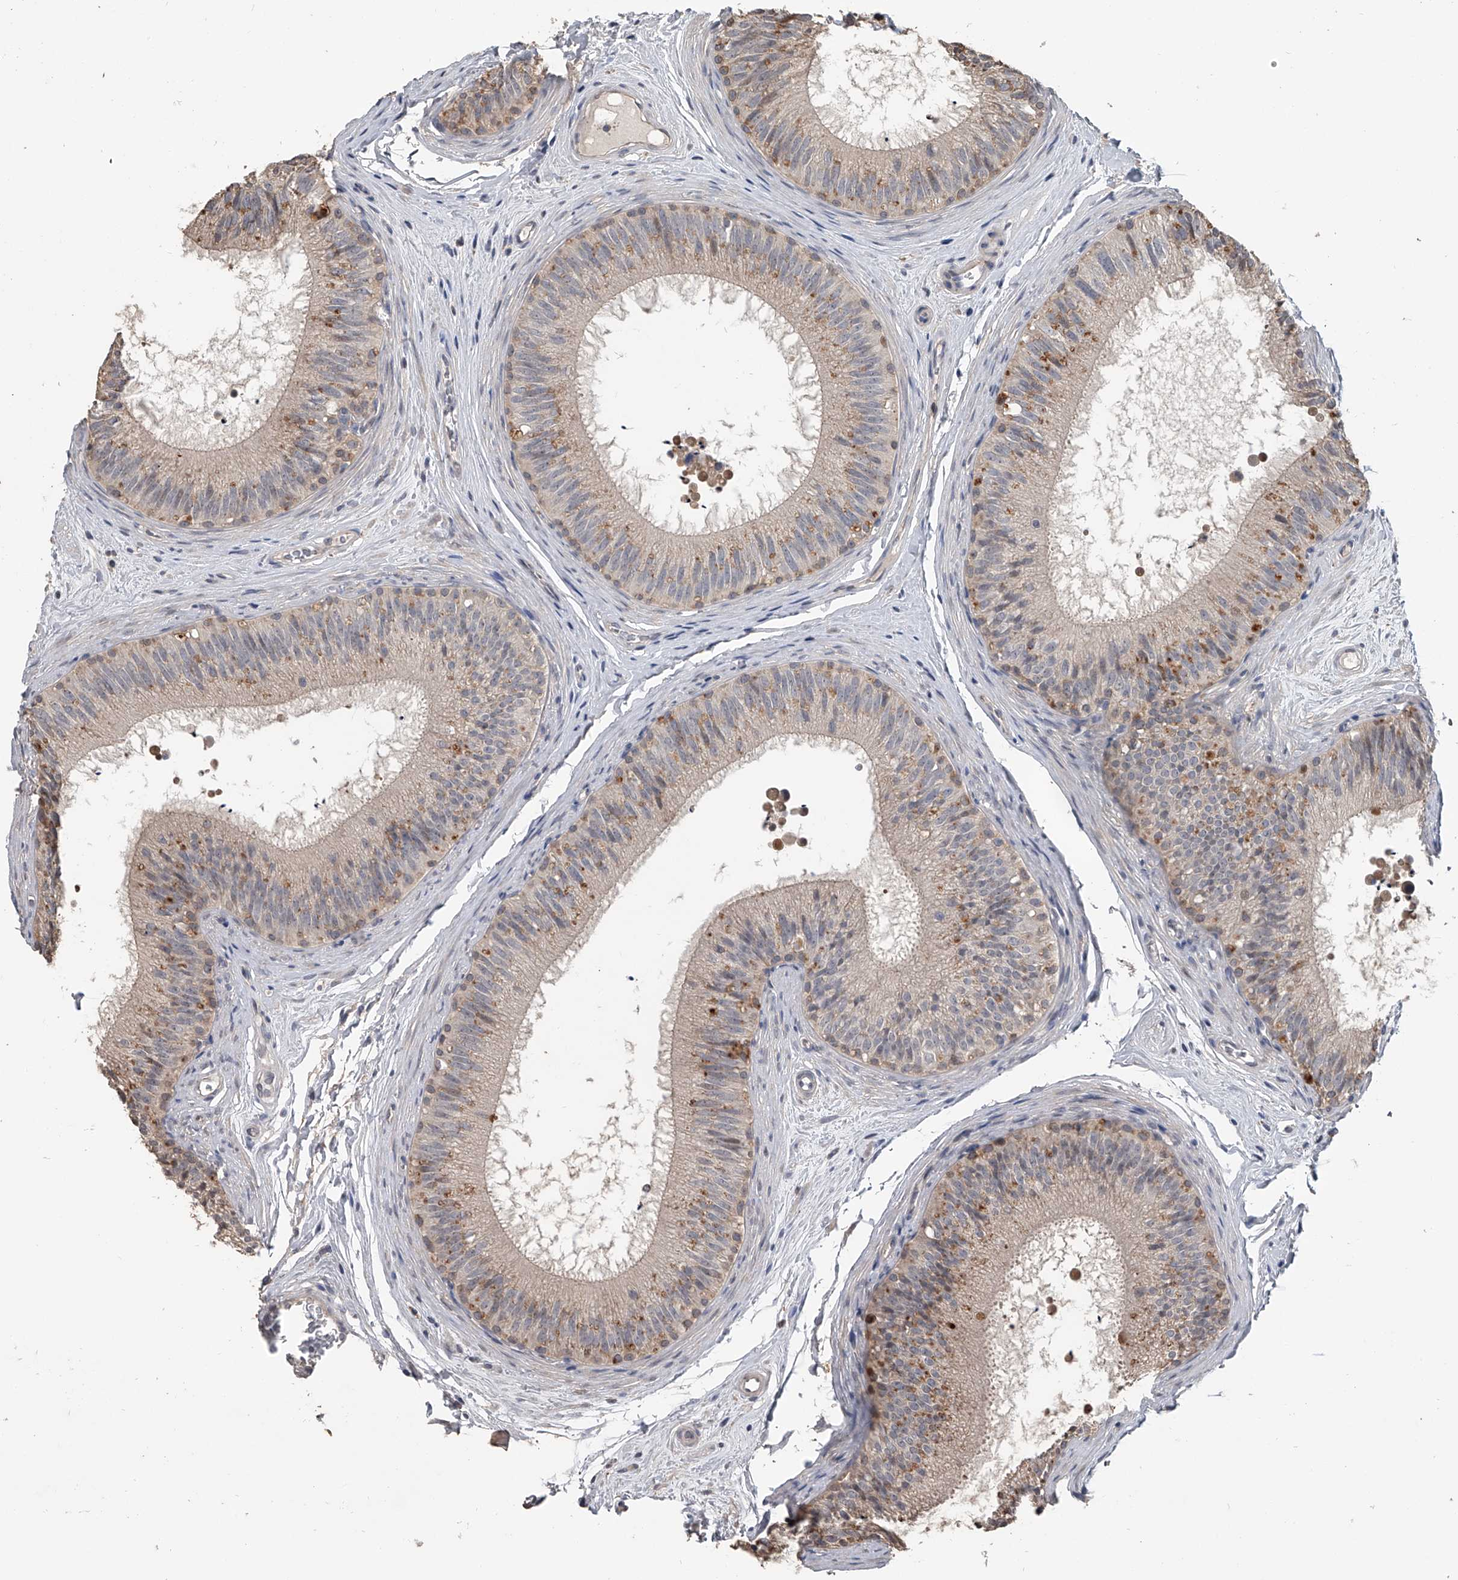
{"staining": {"intensity": "moderate", "quantity": "<25%", "location": "cytoplasmic/membranous"}, "tissue": "epididymis", "cell_type": "Glandular cells", "image_type": "normal", "snomed": [{"axis": "morphology", "description": "Normal tissue, NOS"}, {"axis": "topography", "description": "Epididymis"}], "caption": "This micrograph demonstrates unremarkable epididymis stained with immunohistochemistry (IHC) to label a protein in brown. The cytoplasmic/membranous of glandular cells show moderate positivity for the protein. Nuclei are counter-stained blue.", "gene": "DOCK9", "patient": {"sex": "male", "age": 29}}